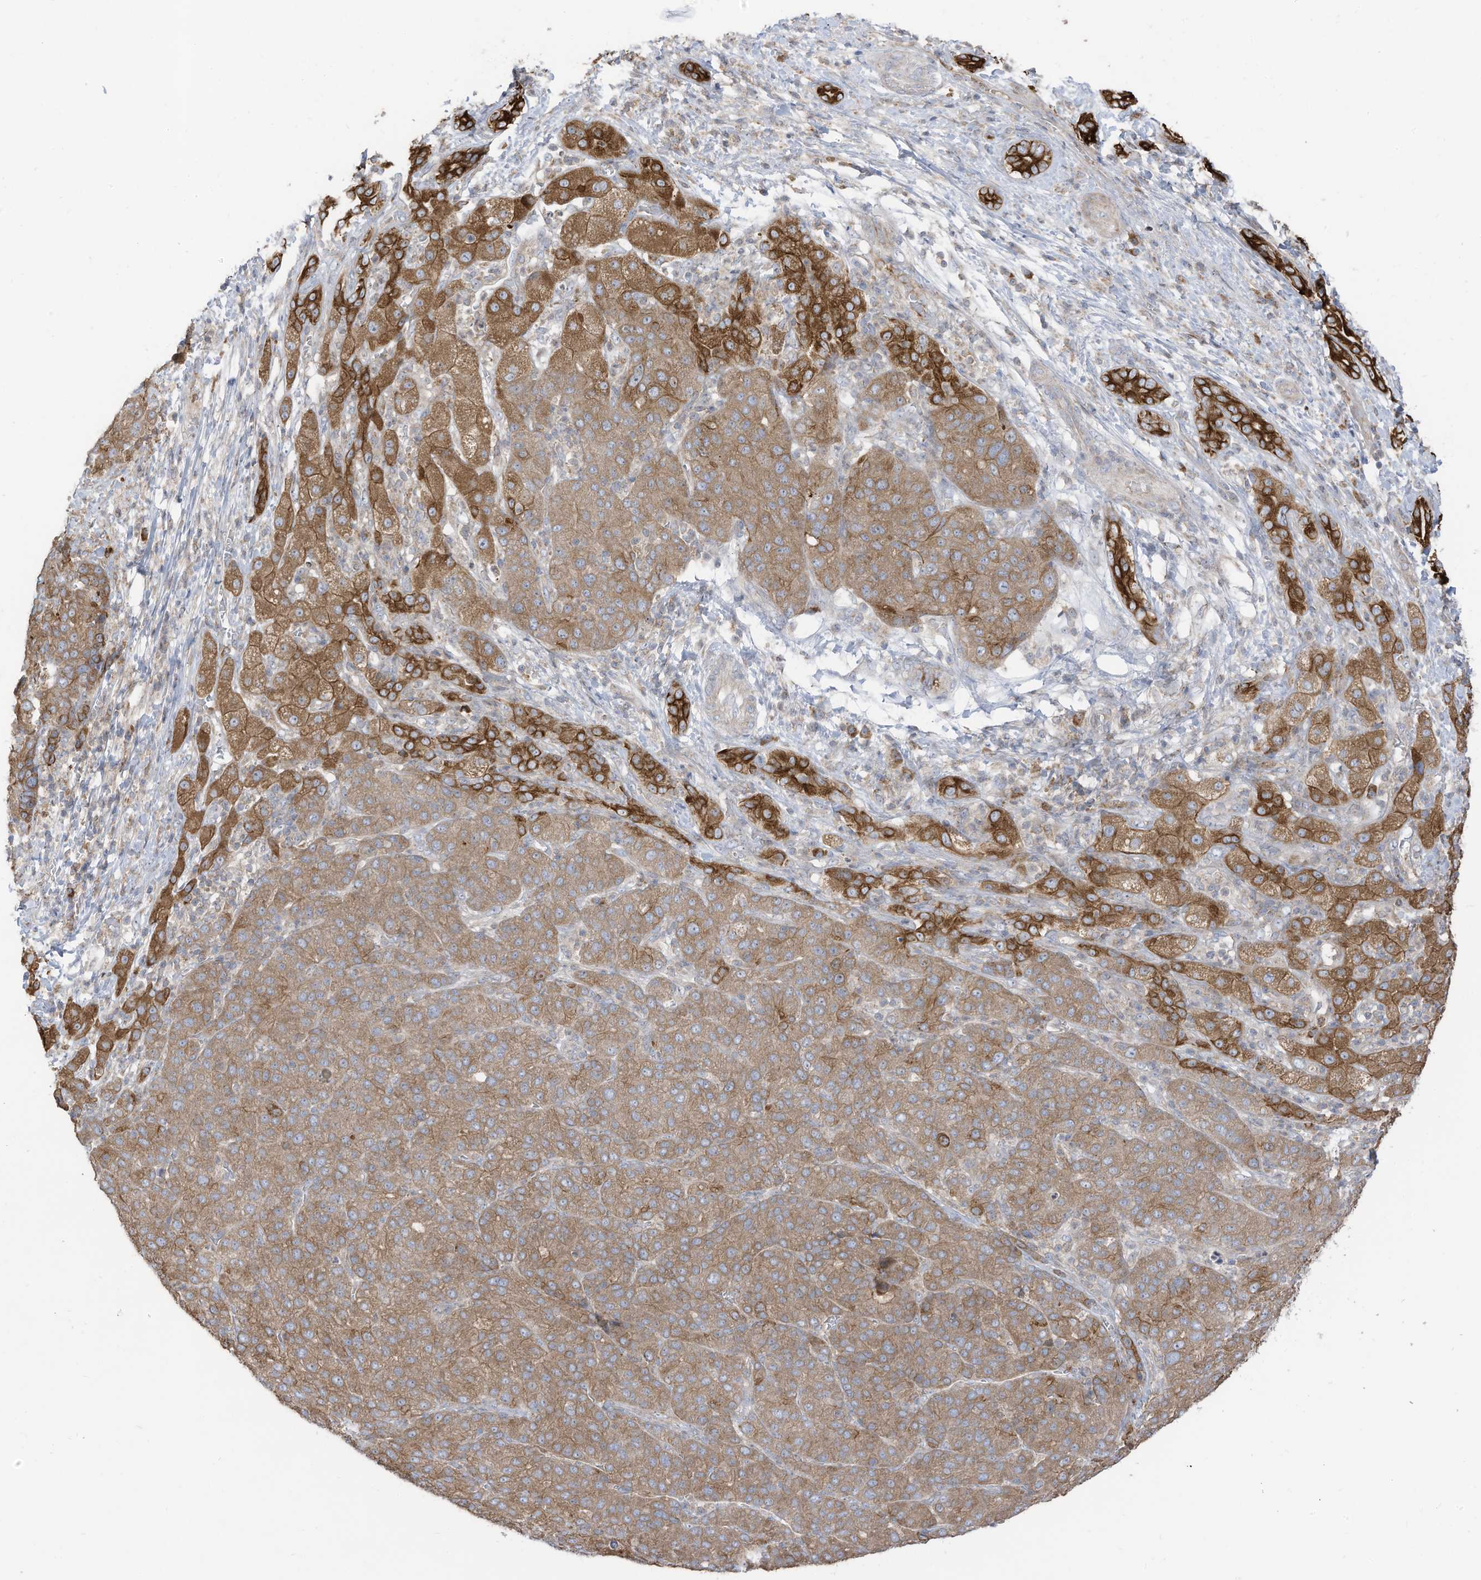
{"staining": {"intensity": "moderate", "quantity": ">75%", "location": "cytoplasmic/membranous"}, "tissue": "liver cancer", "cell_type": "Tumor cells", "image_type": "cancer", "snomed": [{"axis": "morphology", "description": "Carcinoma, Hepatocellular, NOS"}, {"axis": "topography", "description": "Liver"}], "caption": "IHC image of hepatocellular carcinoma (liver) stained for a protein (brown), which exhibits medium levels of moderate cytoplasmic/membranous positivity in about >75% of tumor cells.", "gene": "CGAS", "patient": {"sex": "male", "age": 65}}